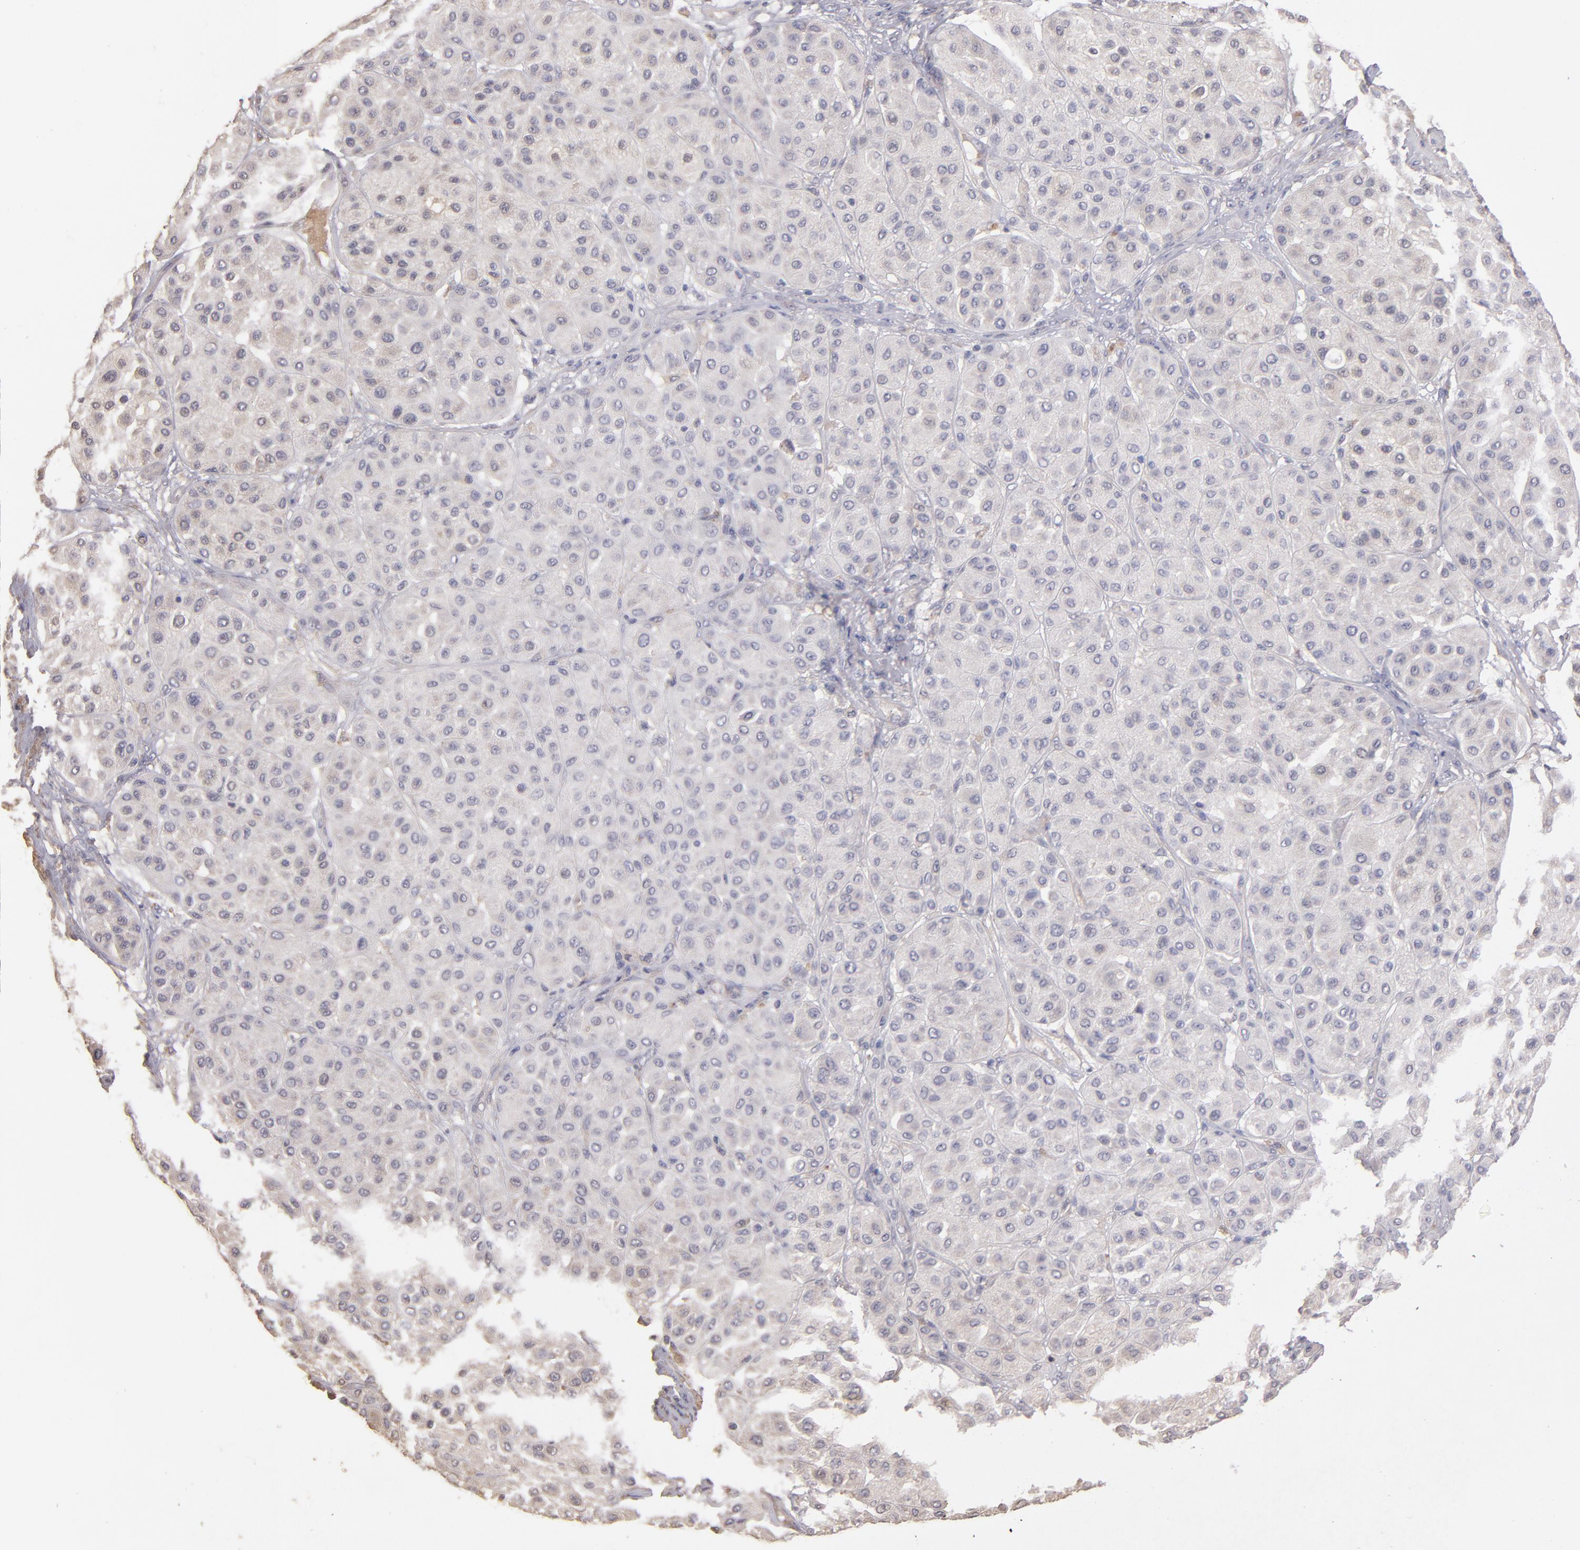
{"staining": {"intensity": "negative", "quantity": "none", "location": "none"}, "tissue": "melanoma", "cell_type": "Tumor cells", "image_type": "cancer", "snomed": [{"axis": "morphology", "description": "Normal tissue, NOS"}, {"axis": "morphology", "description": "Malignant melanoma, Metastatic site"}, {"axis": "topography", "description": "Skin"}], "caption": "Protein analysis of malignant melanoma (metastatic site) shows no significant staining in tumor cells.", "gene": "GNAZ", "patient": {"sex": "male", "age": 41}}